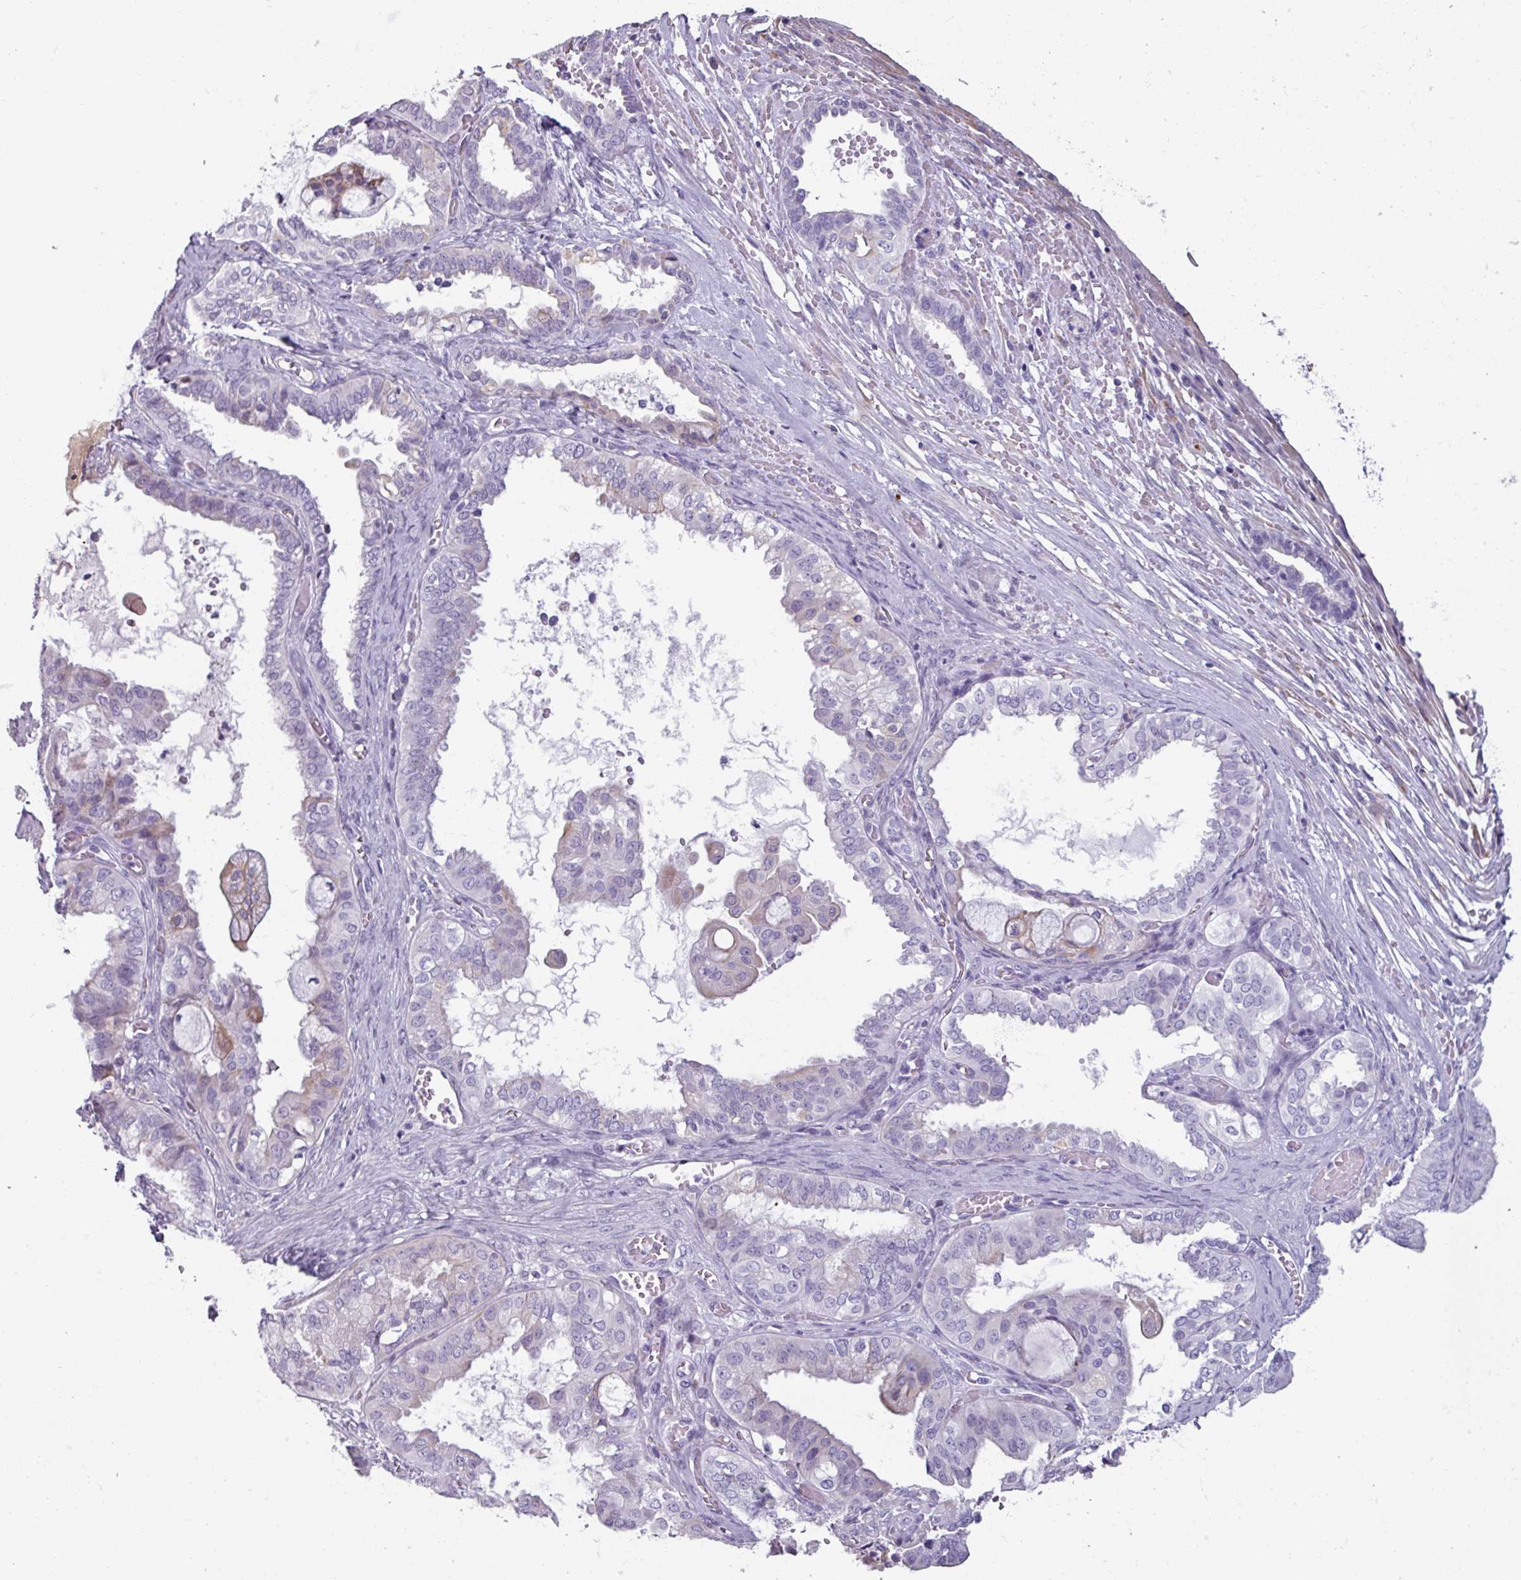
{"staining": {"intensity": "weak", "quantity": "<25%", "location": "cytoplasmic/membranous"}, "tissue": "ovarian cancer", "cell_type": "Tumor cells", "image_type": "cancer", "snomed": [{"axis": "morphology", "description": "Carcinoma, NOS"}, {"axis": "morphology", "description": "Carcinoma, endometroid"}, {"axis": "topography", "description": "Ovary"}], "caption": "The micrograph reveals no significant staining in tumor cells of endometroid carcinoma (ovarian).", "gene": "SPESP1", "patient": {"sex": "female", "age": 50}}